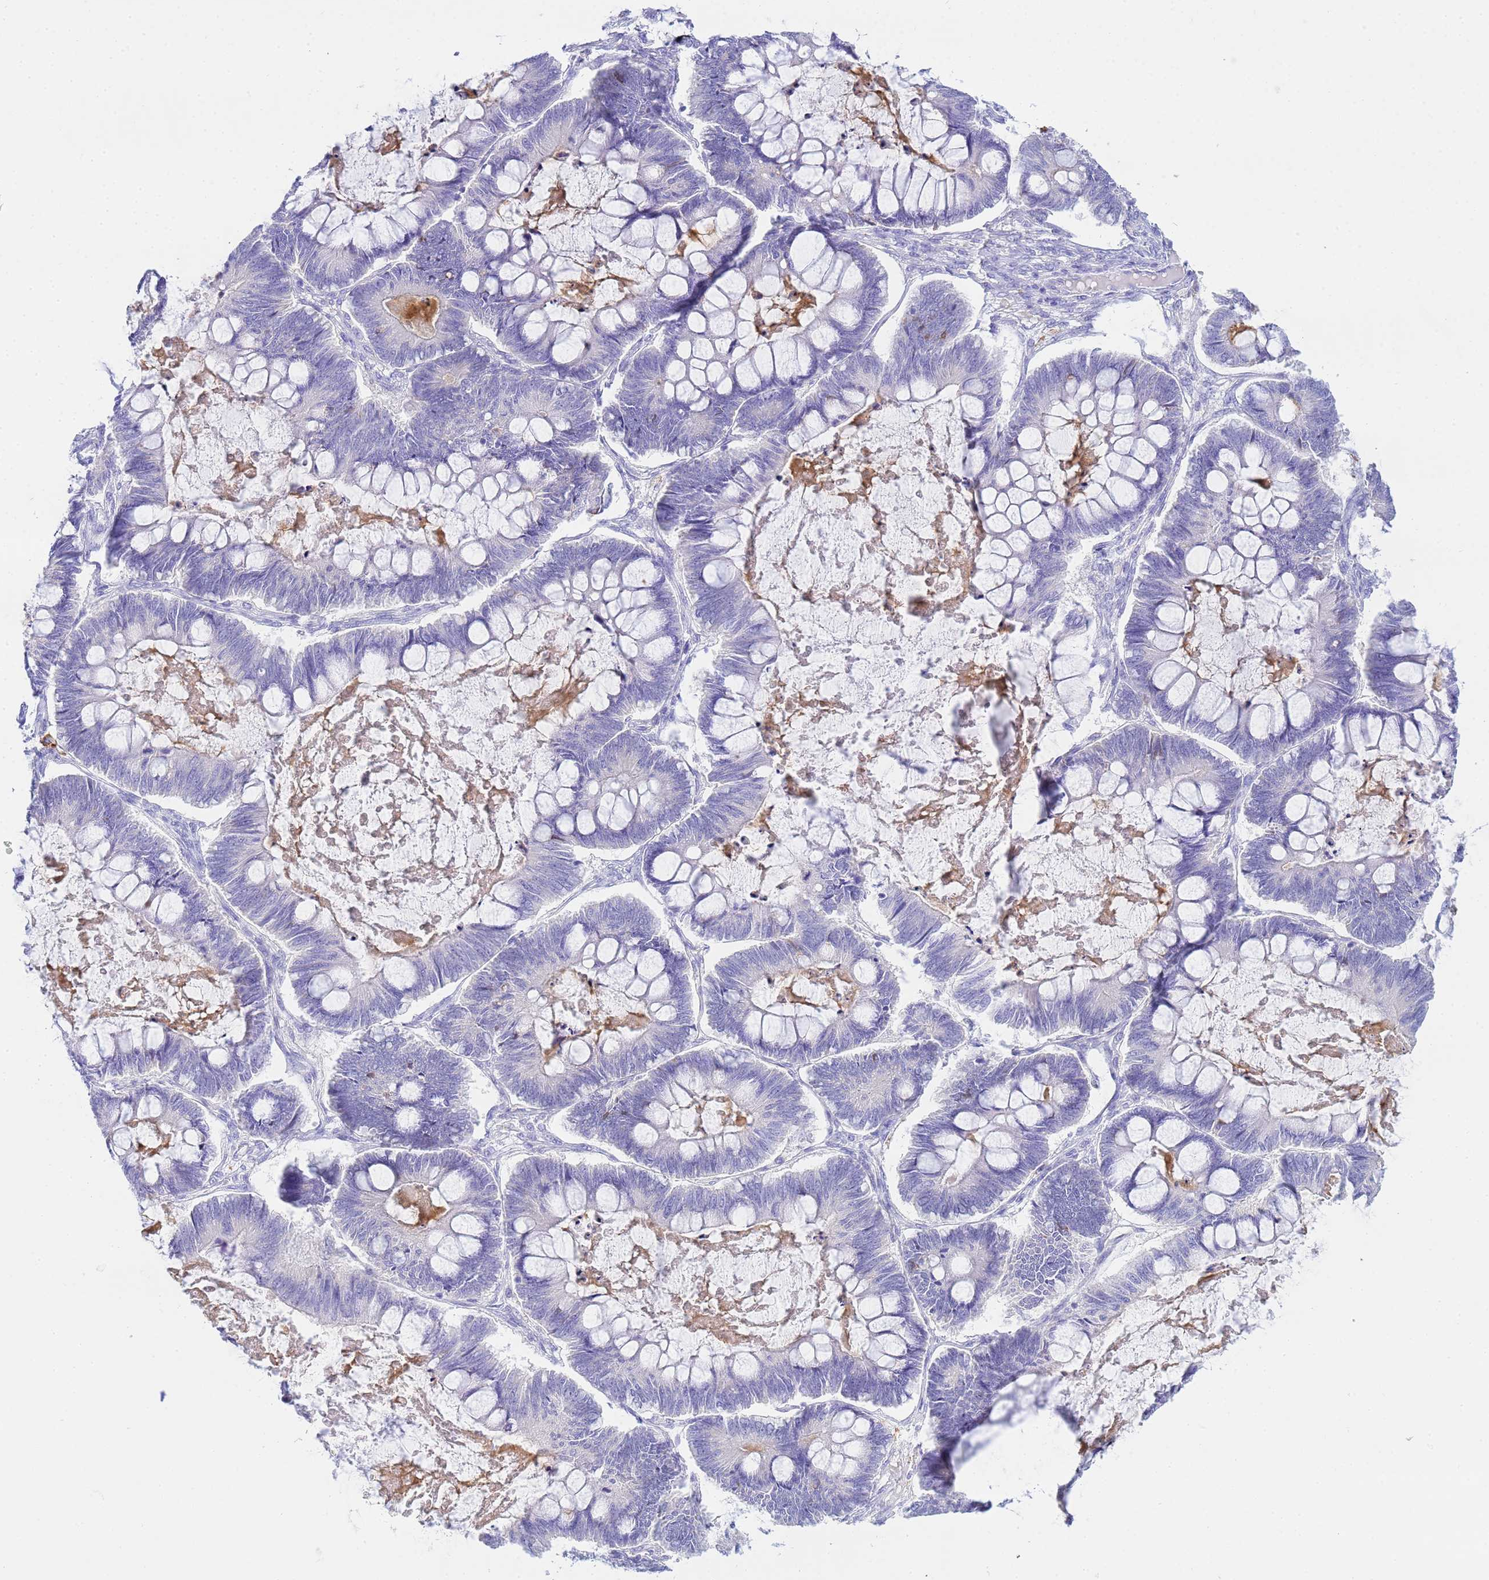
{"staining": {"intensity": "negative", "quantity": "none", "location": "none"}, "tissue": "ovarian cancer", "cell_type": "Tumor cells", "image_type": "cancer", "snomed": [{"axis": "morphology", "description": "Cystadenocarcinoma, mucinous, NOS"}, {"axis": "topography", "description": "Ovary"}], "caption": "Tumor cells show no significant protein positivity in mucinous cystadenocarcinoma (ovarian). The staining was performed using DAB to visualize the protein expression in brown, while the nuclei were stained in blue with hematoxylin (Magnification: 20x).", "gene": "AQP12A", "patient": {"sex": "female", "age": 61}}